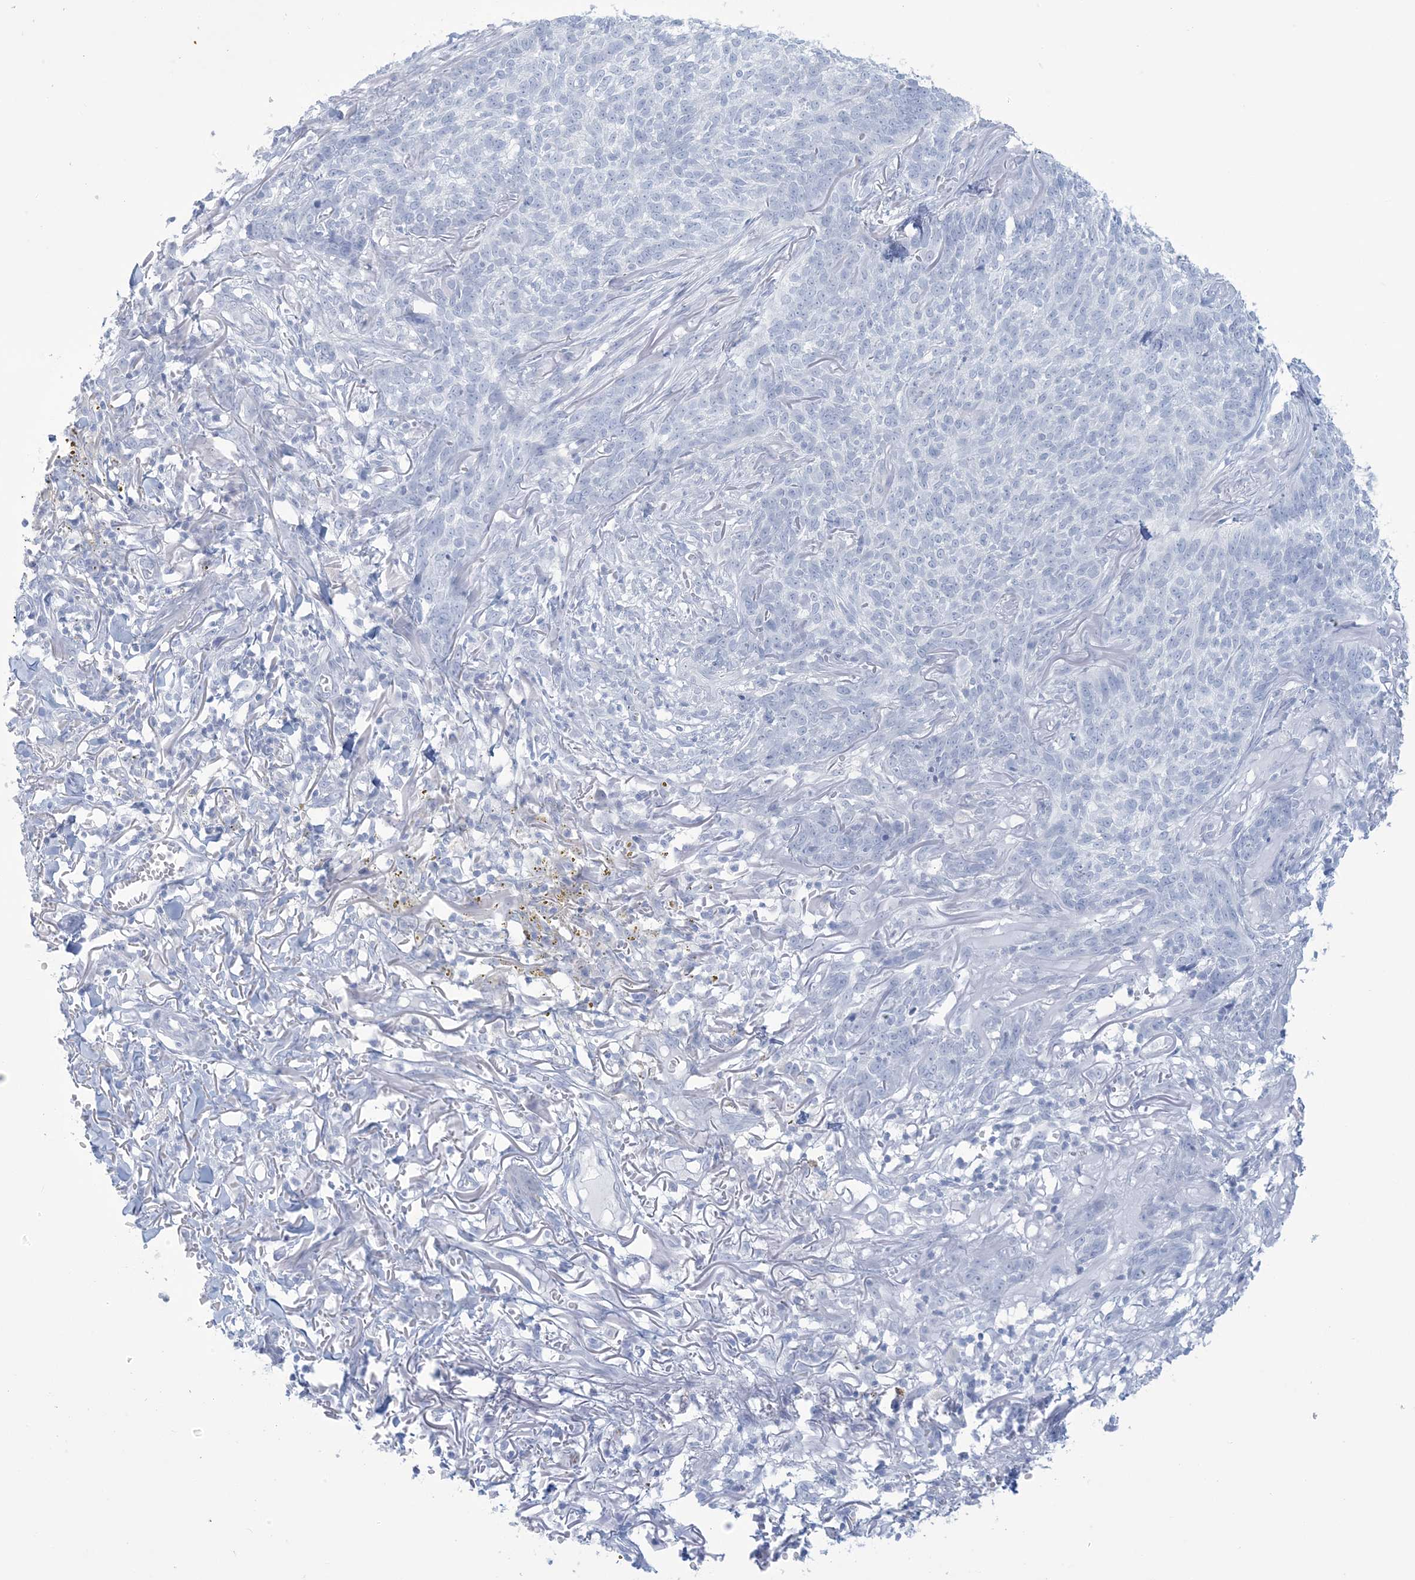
{"staining": {"intensity": "negative", "quantity": "none", "location": "none"}, "tissue": "skin cancer", "cell_type": "Tumor cells", "image_type": "cancer", "snomed": [{"axis": "morphology", "description": "Basal cell carcinoma"}, {"axis": "topography", "description": "Skin"}], "caption": "A high-resolution histopathology image shows IHC staining of basal cell carcinoma (skin), which shows no significant staining in tumor cells.", "gene": "AGXT", "patient": {"sex": "male", "age": 85}}